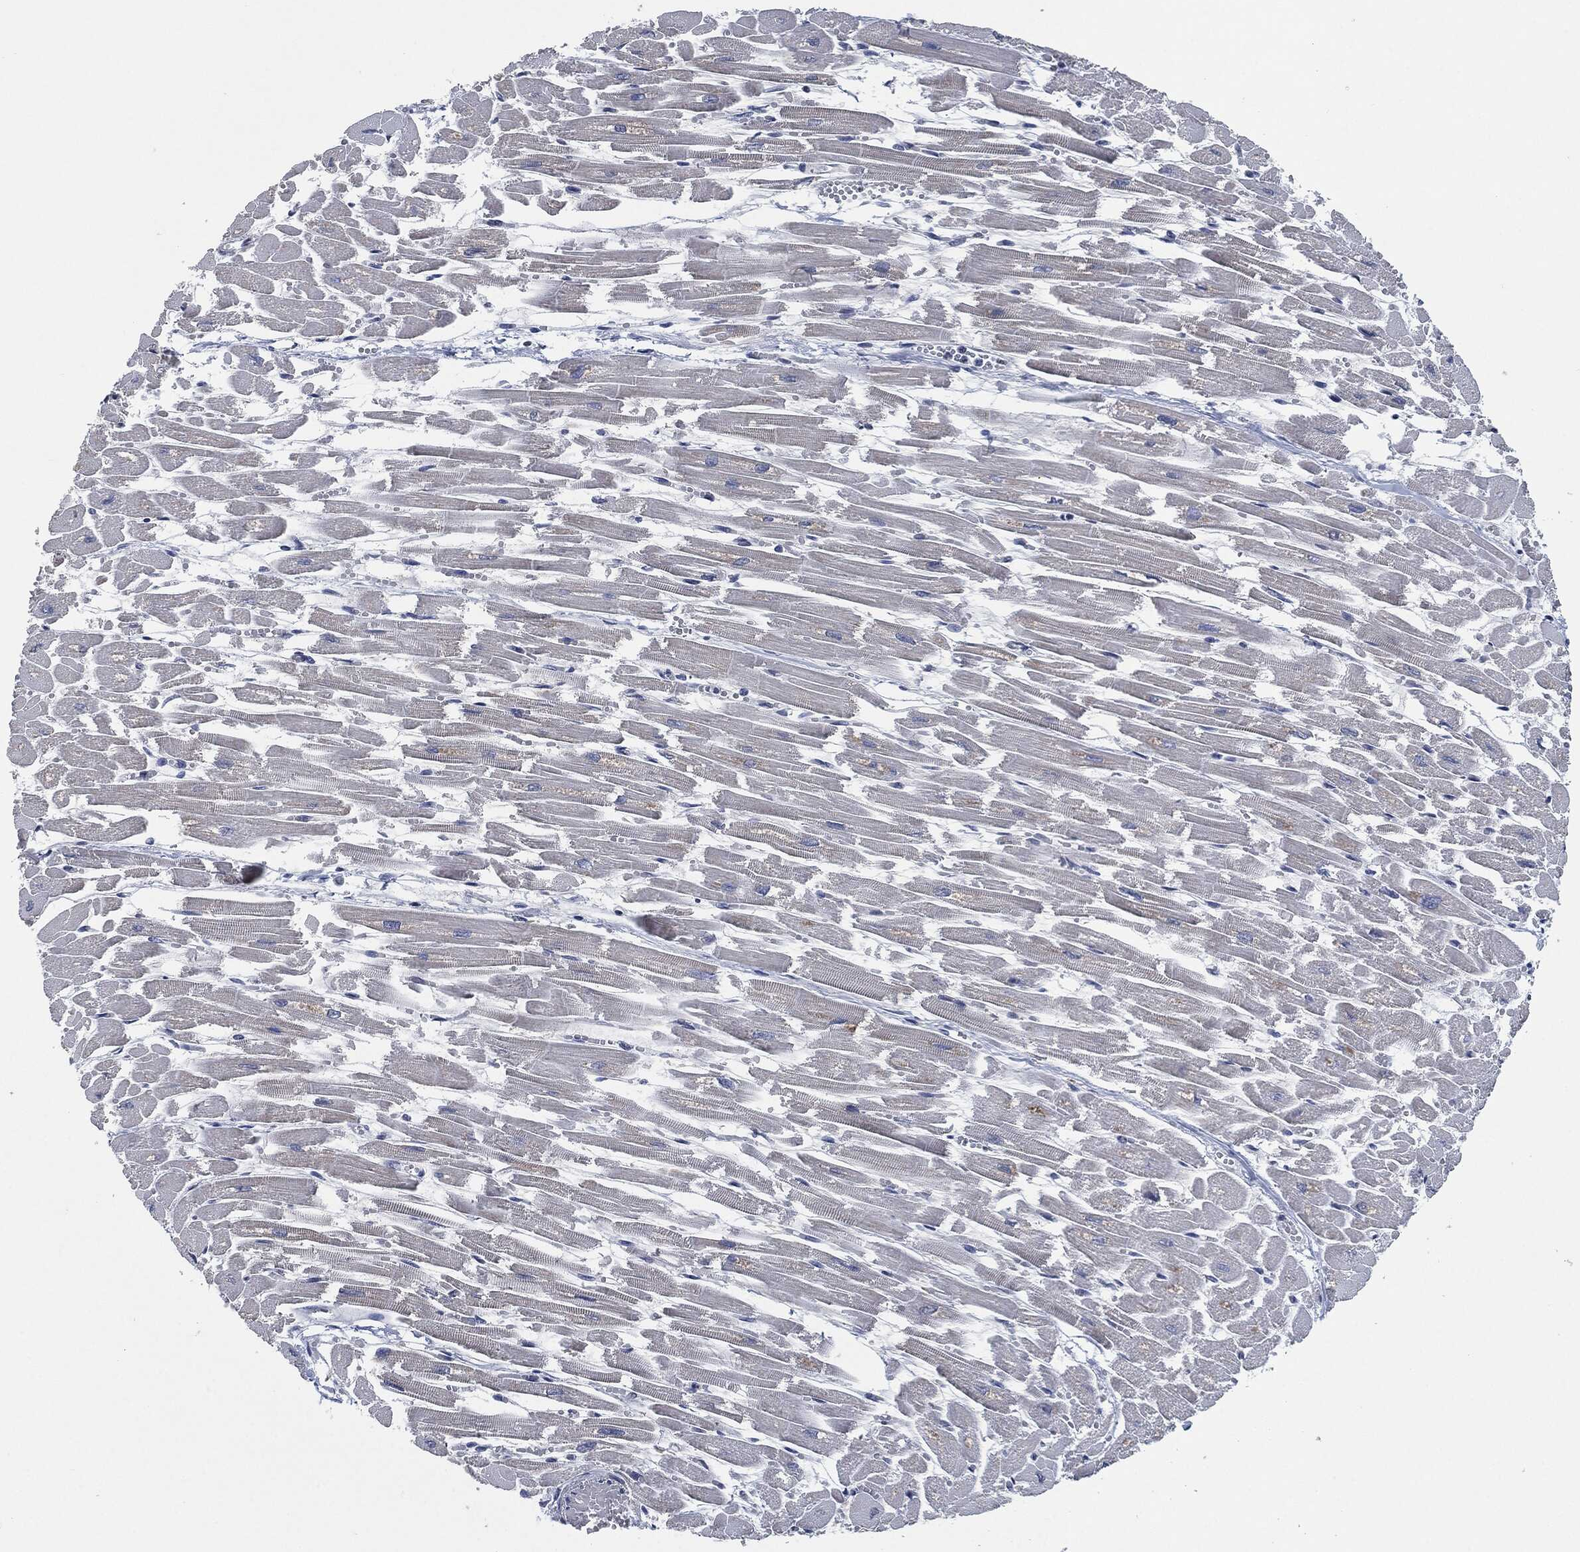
{"staining": {"intensity": "negative", "quantity": "none", "location": "none"}, "tissue": "heart muscle", "cell_type": "Cardiomyocytes", "image_type": "normal", "snomed": [{"axis": "morphology", "description": "Normal tissue, NOS"}, {"axis": "topography", "description": "Heart"}], "caption": "The micrograph reveals no significant staining in cardiomyocytes of heart muscle. The staining is performed using DAB brown chromogen with nuclei counter-stained in using hematoxylin.", "gene": "IL2RG", "patient": {"sex": "female", "age": 52}}